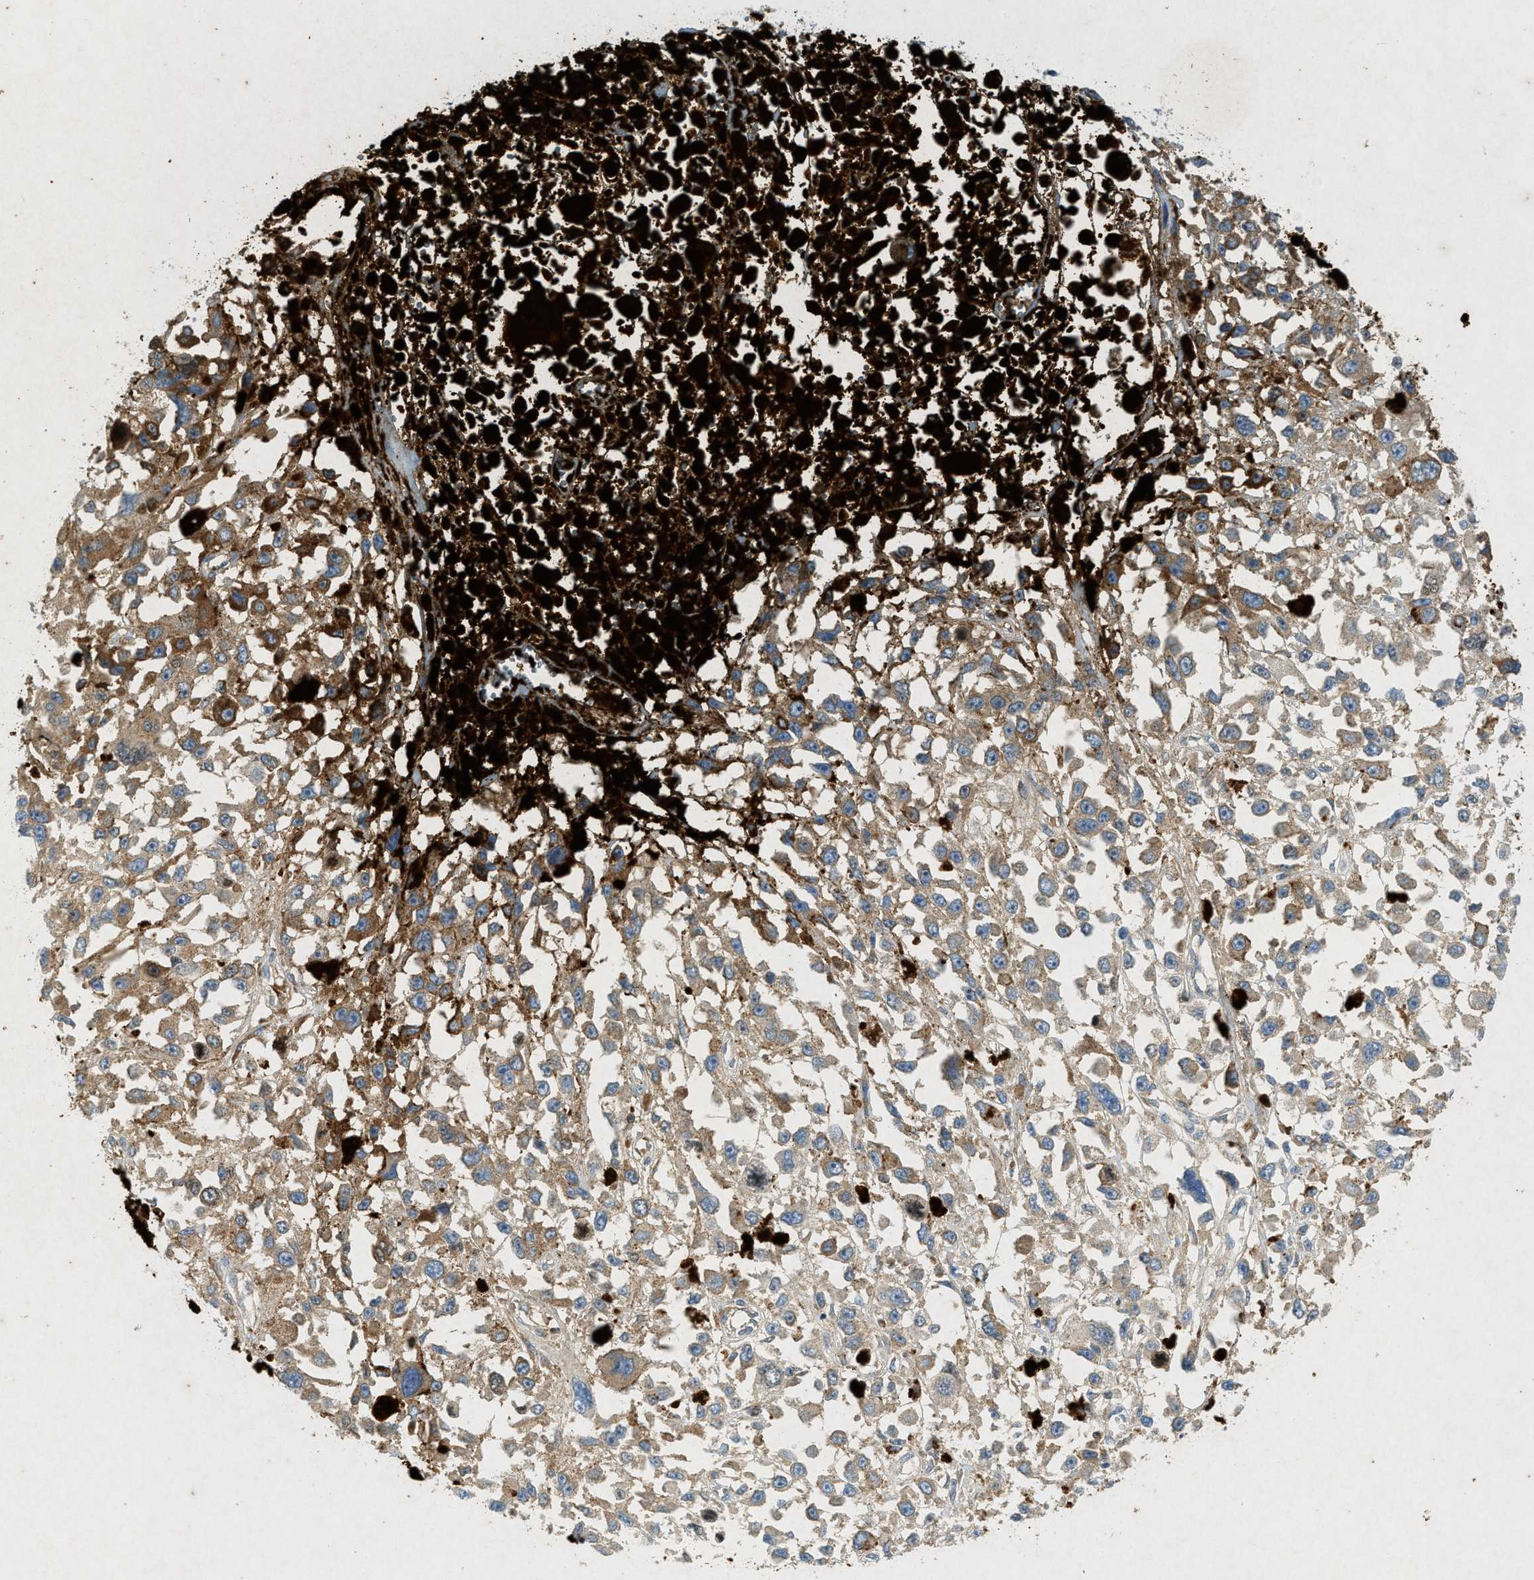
{"staining": {"intensity": "moderate", "quantity": ">75%", "location": "cytoplasmic/membranous"}, "tissue": "melanoma", "cell_type": "Tumor cells", "image_type": "cancer", "snomed": [{"axis": "morphology", "description": "Malignant melanoma, Metastatic site"}, {"axis": "topography", "description": "Lymph node"}], "caption": "IHC (DAB) staining of human melanoma reveals moderate cytoplasmic/membranous protein staining in about >75% of tumor cells.", "gene": "F2", "patient": {"sex": "male", "age": 59}}